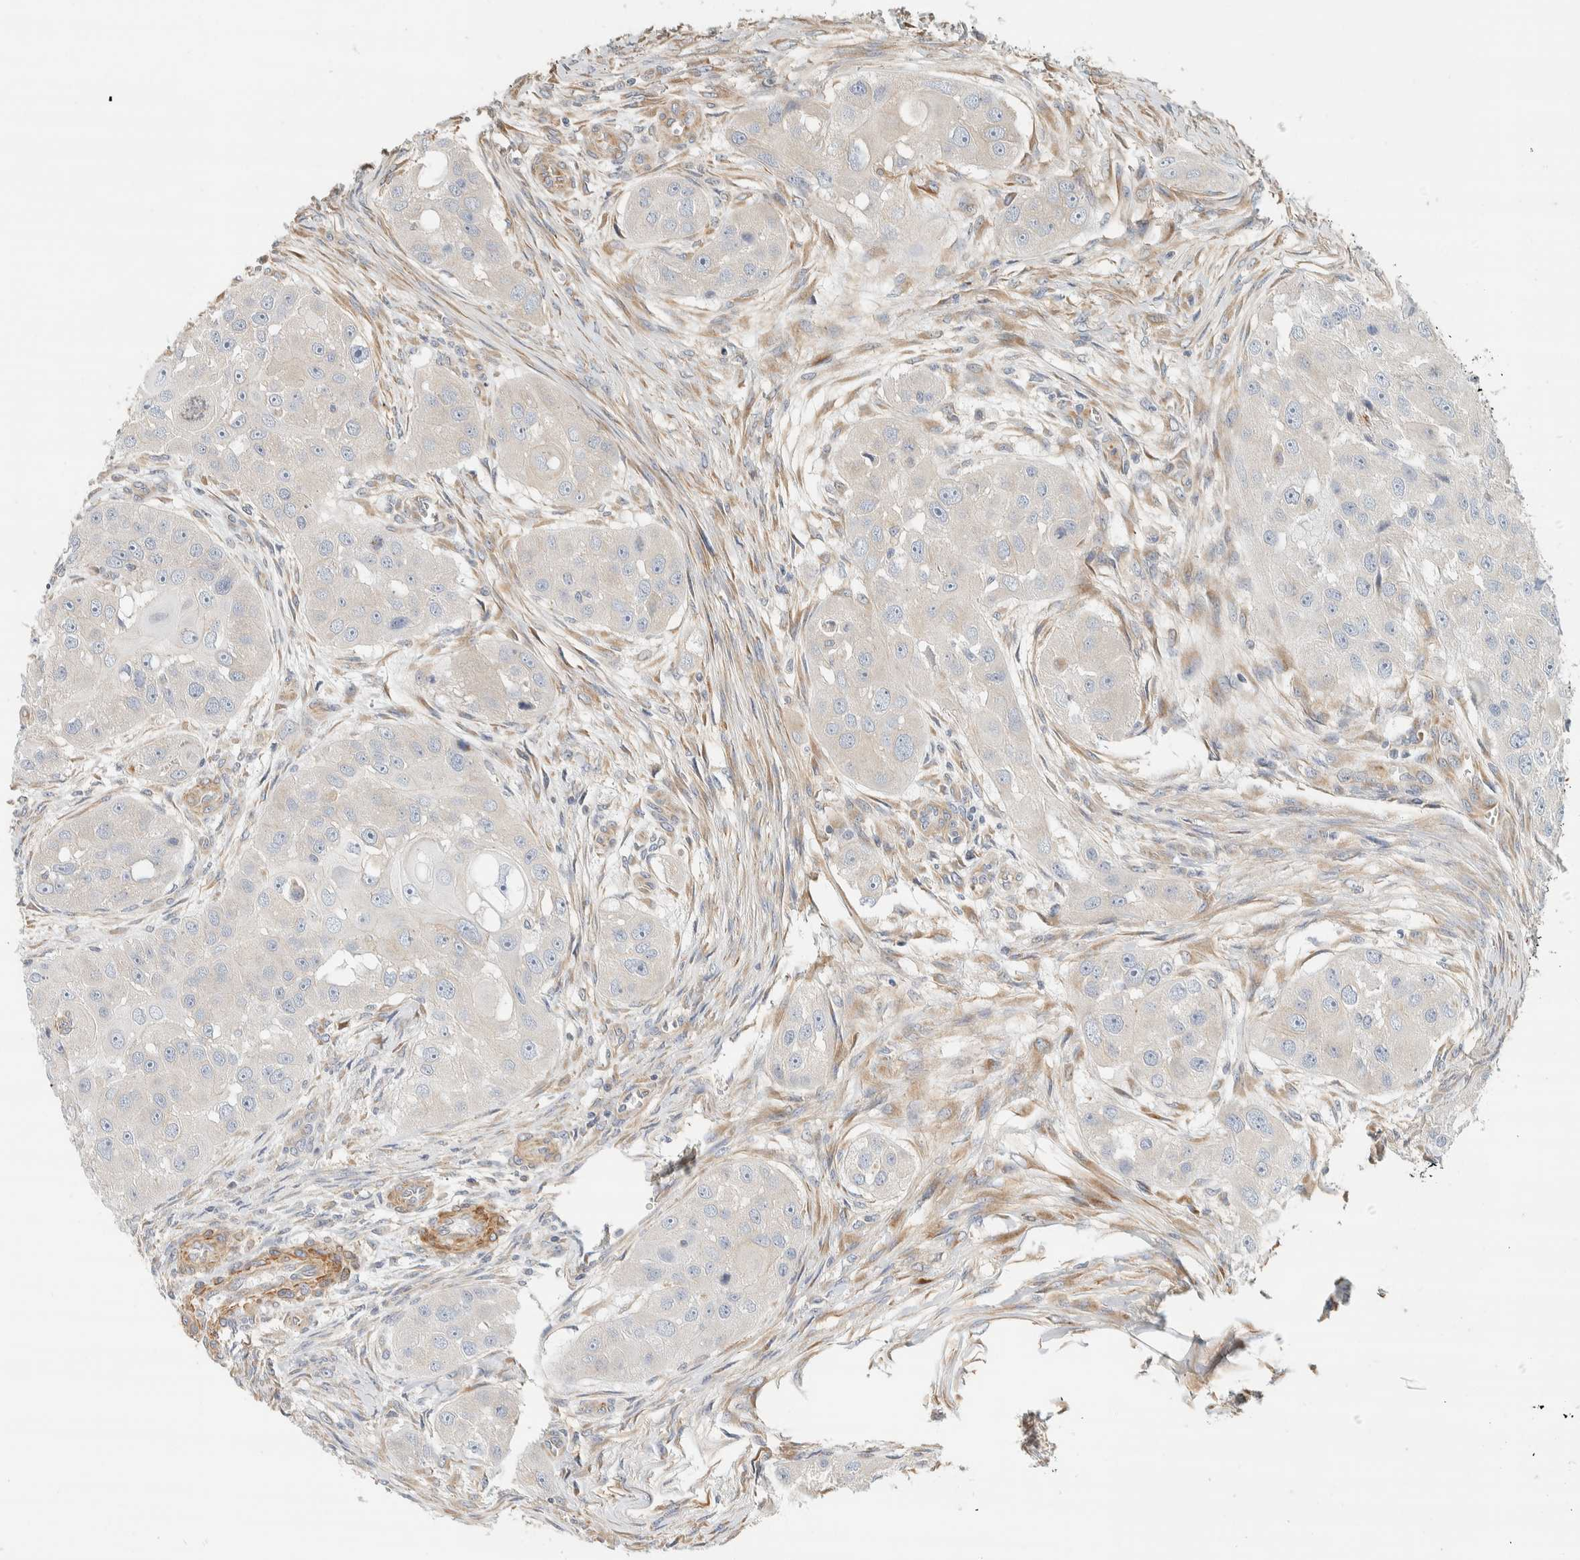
{"staining": {"intensity": "negative", "quantity": "none", "location": "none"}, "tissue": "head and neck cancer", "cell_type": "Tumor cells", "image_type": "cancer", "snomed": [{"axis": "morphology", "description": "Normal tissue, NOS"}, {"axis": "morphology", "description": "Squamous cell carcinoma, NOS"}, {"axis": "topography", "description": "Skeletal muscle"}, {"axis": "topography", "description": "Head-Neck"}], "caption": "Head and neck cancer was stained to show a protein in brown. There is no significant expression in tumor cells.", "gene": "CDR2", "patient": {"sex": "male", "age": 51}}